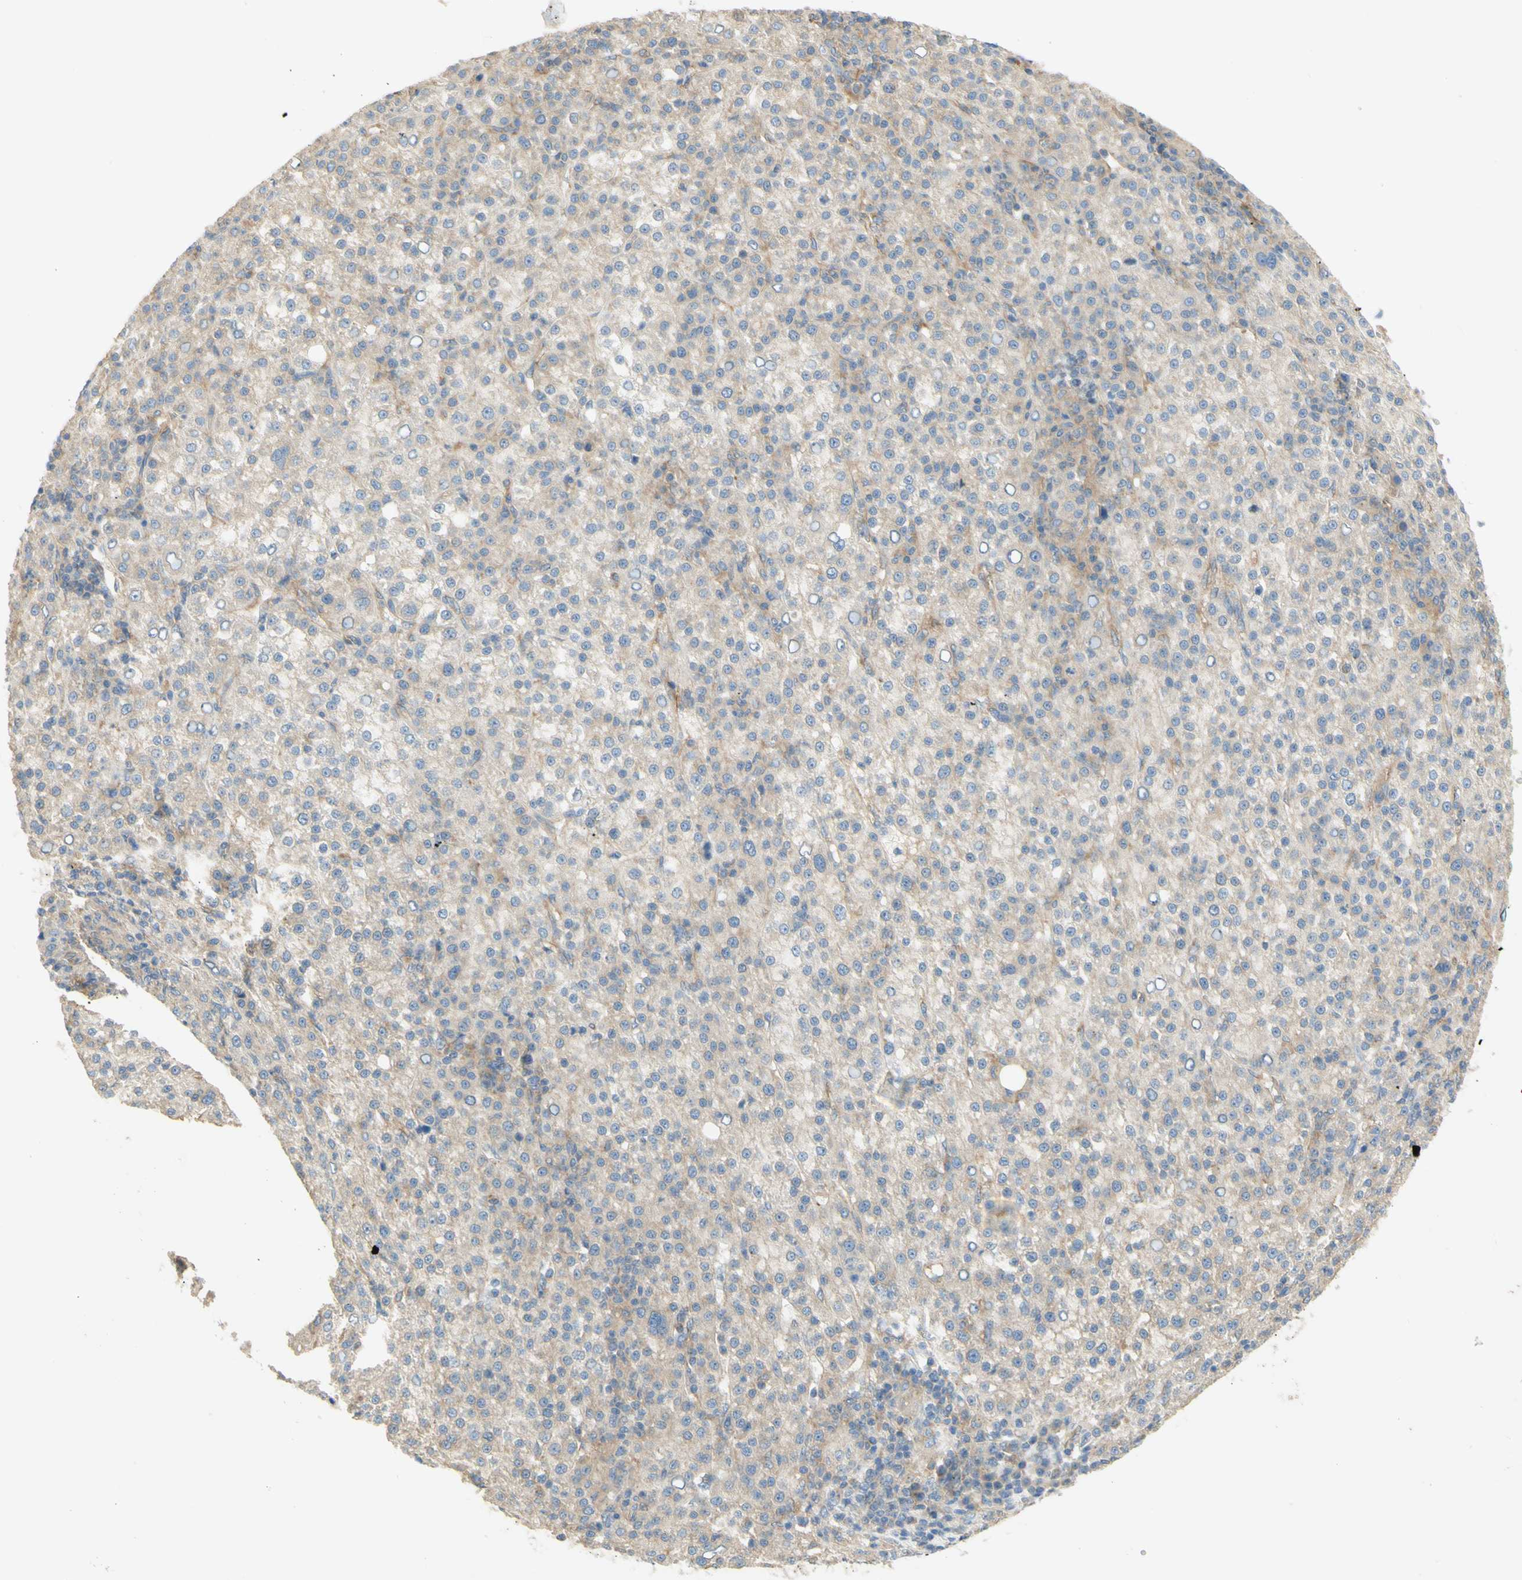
{"staining": {"intensity": "weak", "quantity": "<25%", "location": "cytoplasmic/membranous"}, "tissue": "liver cancer", "cell_type": "Tumor cells", "image_type": "cancer", "snomed": [{"axis": "morphology", "description": "Carcinoma, Hepatocellular, NOS"}, {"axis": "topography", "description": "Liver"}], "caption": "Tumor cells are negative for brown protein staining in liver cancer (hepatocellular carcinoma).", "gene": "DYNC1H1", "patient": {"sex": "female", "age": 58}}